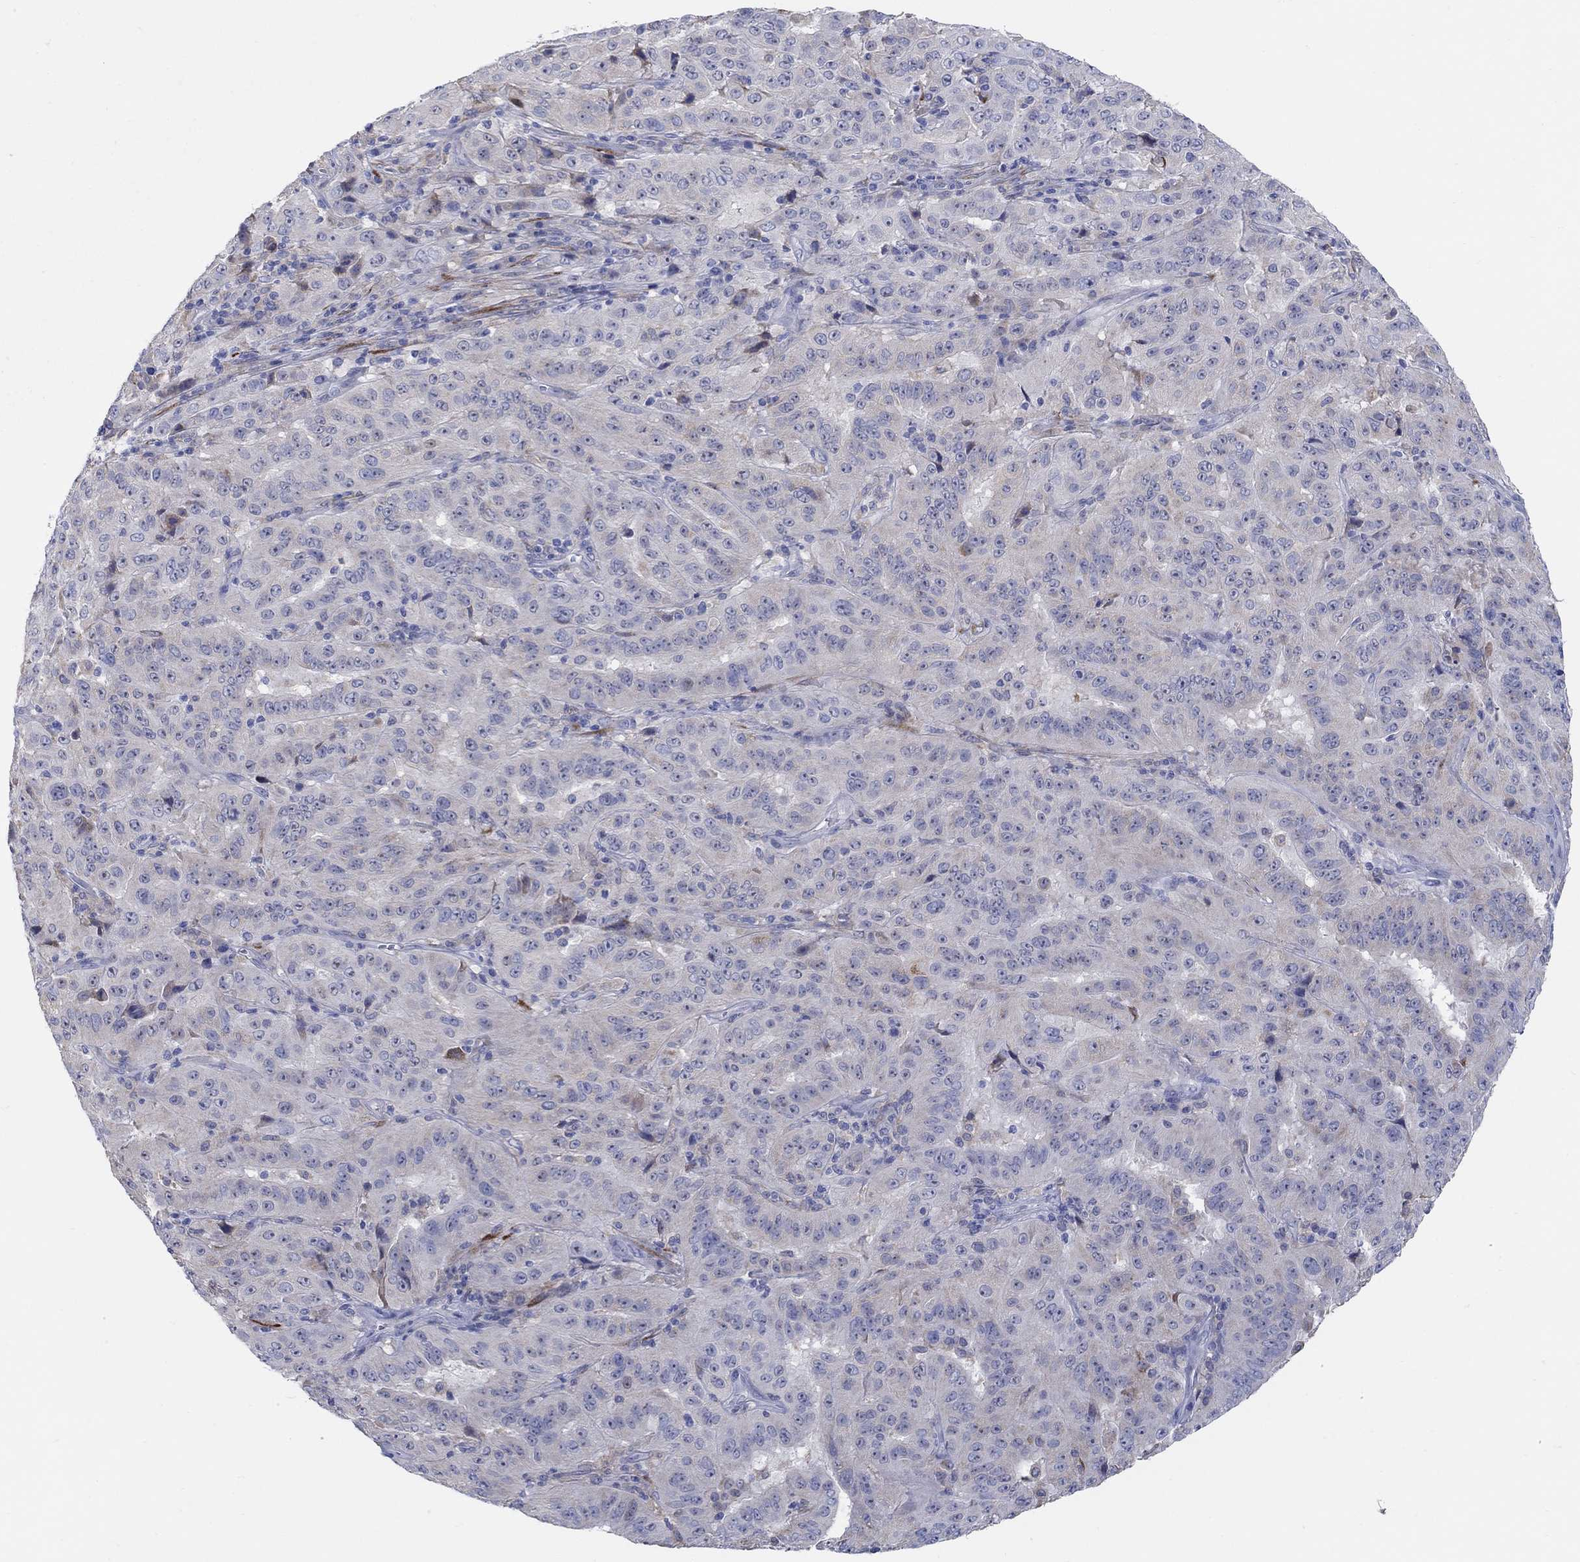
{"staining": {"intensity": "negative", "quantity": "none", "location": "none"}, "tissue": "pancreatic cancer", "cell_type": "Tumor cells", "image_type": "cancer", "snomed": [{"axis": "morphology", "description": "Adenocarcinoma, NOS"}, {"axis": "topography", "description": "Pancreas"}], "caption": "A histopathology image of pancreatic cancer stained for a protein displays no brown staining in tumor cells.", "gene": "REEP2", "patient": {"sex": "male", "age": 63}}